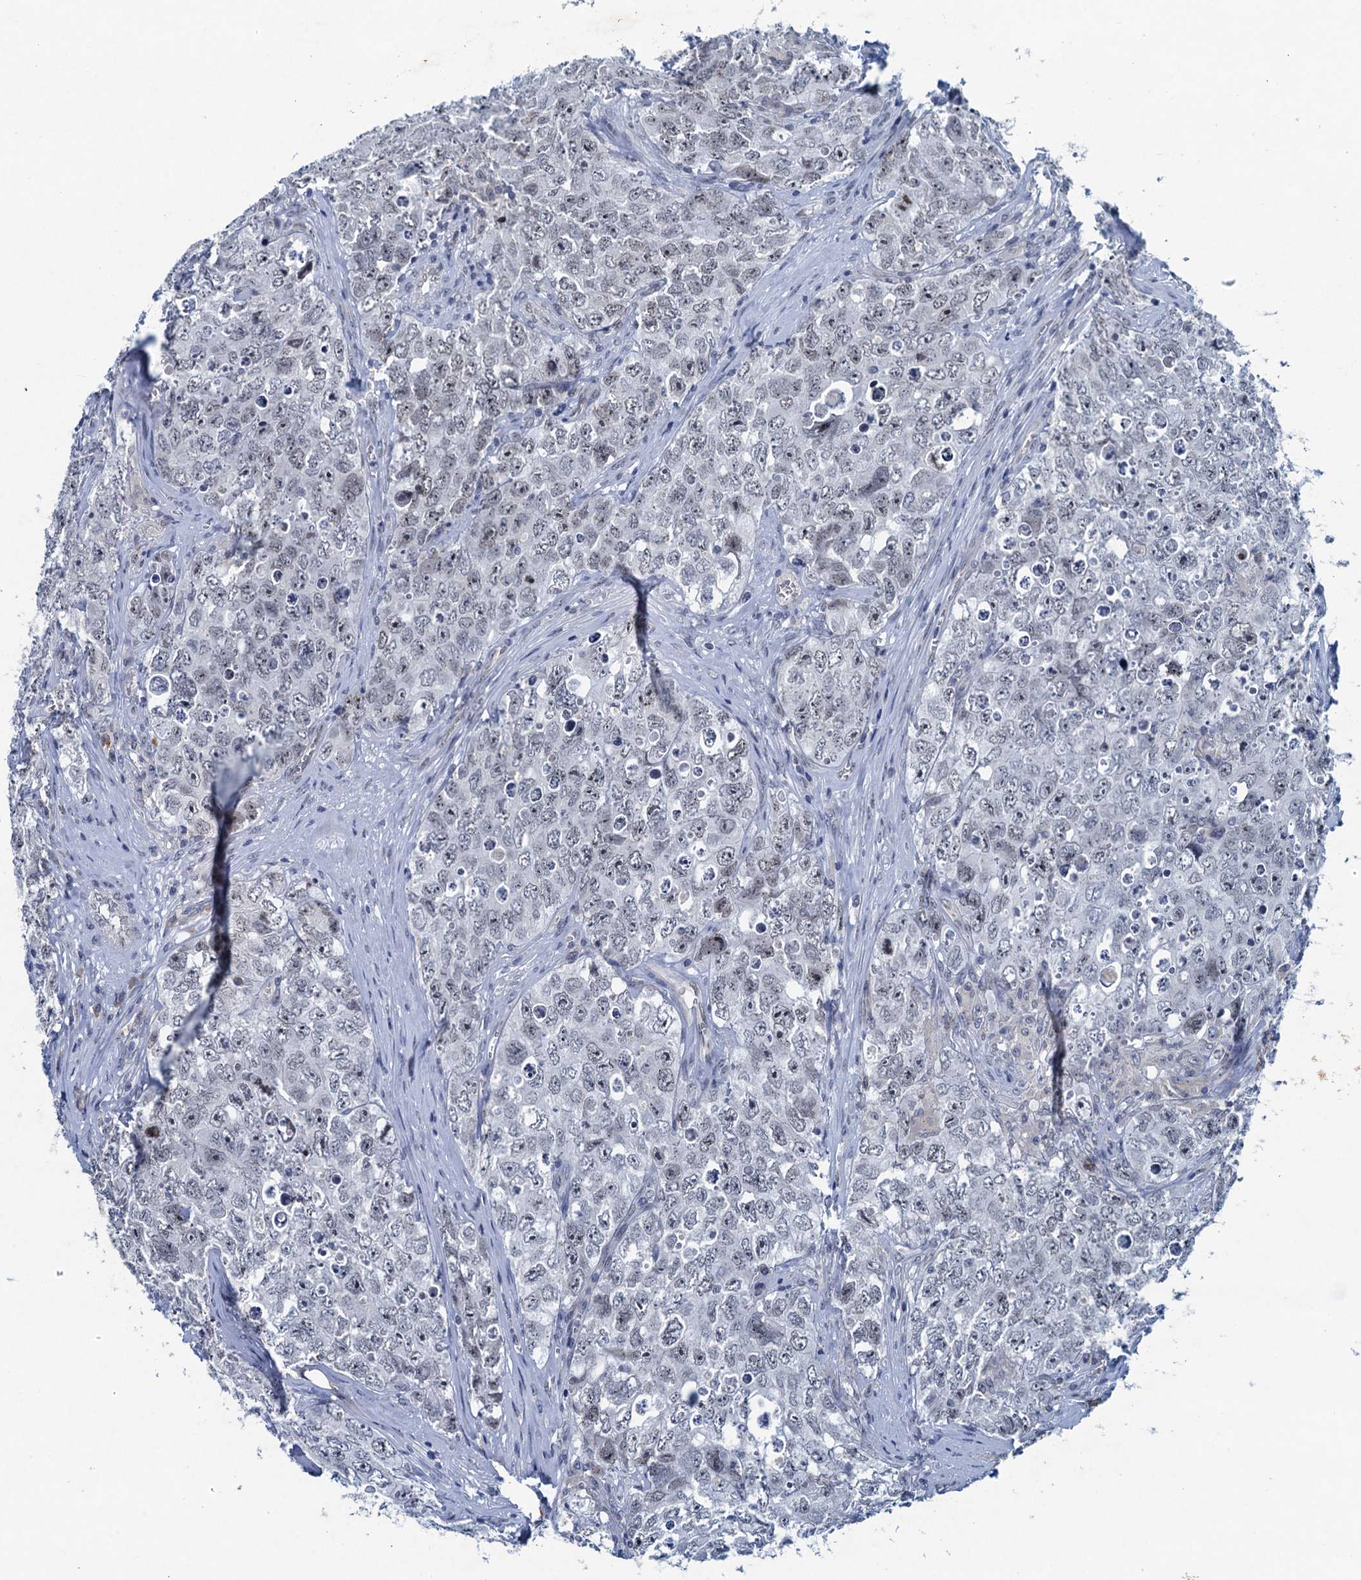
{"staining": {"intensity": "weak", "quantity": "<25%", "location": "nuclear"}, "tissue": "testis cancer", "cell_type": "Tumor cells", "image_type": "cancer", "snomed": [{"axis": "morphology", "description": "Seminoma, NOS"}, {"axis": "morphology", "description": "Carcinoma, Embryonal, NOS"}, {"axis": "topography", "description": "Testis"}], "caption": "This is an IHC image of human testis seminoma. There is no staining in tumor cells.", "gene": "HAPSTR1", "patient": {"sex": "male", "age": 43}}